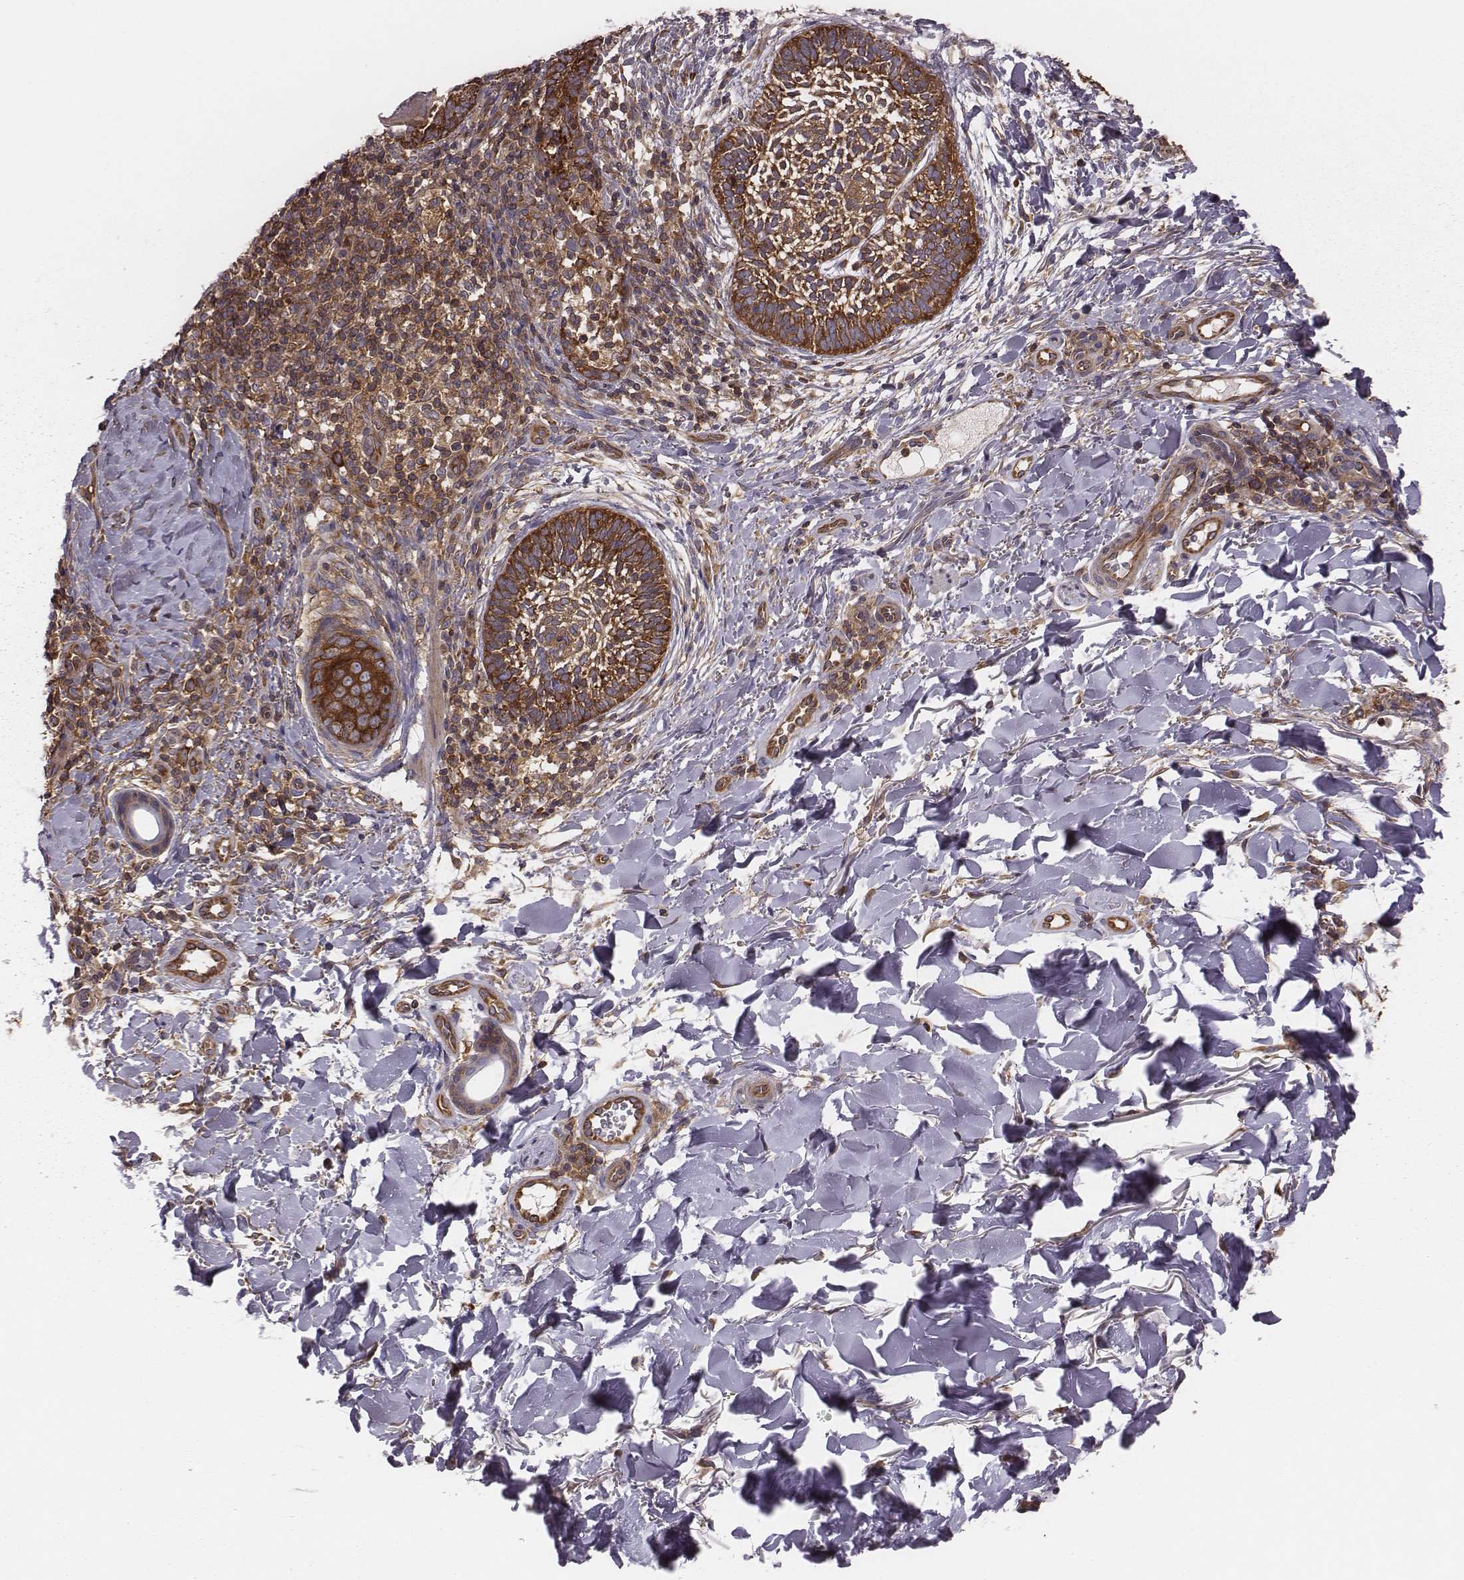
{"staining": {"intensity": "strong", "quantity": ">75%", "location": "cytoplasmic/membranous"}, "tissue": "skin cancer", "cell_type": "Tumor cells", "image_type": "cancer", "snomed": [{"axis": "morphology", "description": "Normal tissue, NOS"}, {"axis": "morphology", "description": "Basal cell carcinoma"}, {"axis": "topography", "description": "Skin"}], "caption": "IHC (DAB) staining of human skin basal cell carcinoma shows strong cytoplasmic/membranous protein expression in about >75% of tumor cells.", "gene": "CAD", "patient": {"sex": "male", "age": 46}}